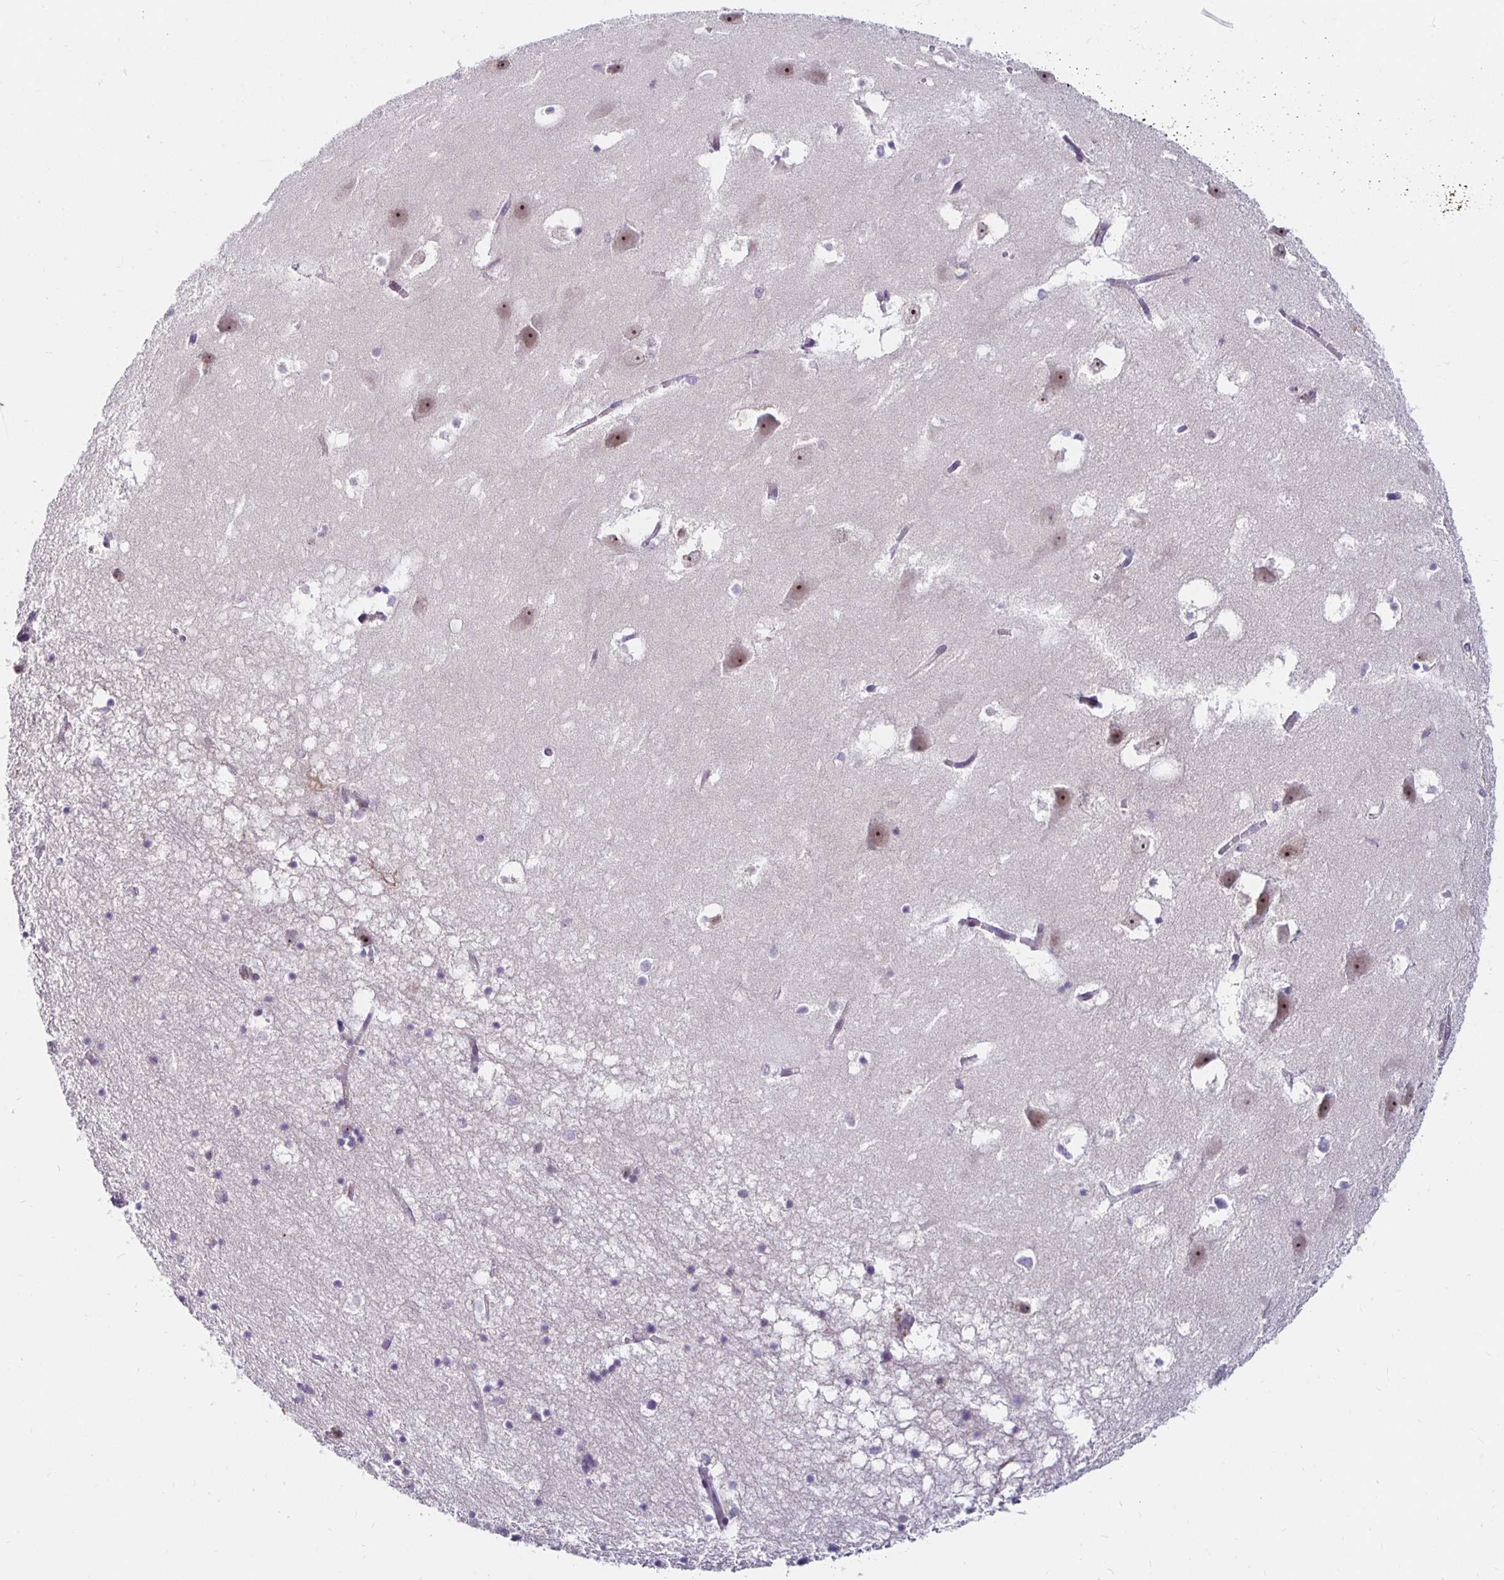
{"staining": {"intensity": "negative", "quantity": "none", "location": "none"}, "tissue": "hippocampus", "cell_type": "Glial cells", "image_type": "normal", "snomed": [{"axis": "morphology", "description": "Normal tissue, NOS"}, {"axis": "topography", "description": "Hippocampus"}], "caption": "This is an immunohistochemistry (IHC) photomicrograph of normal hippocampus. There is no expression in glial cells.", "gene": "NUP85", "patient": {"sex": "male", "age": 58}}